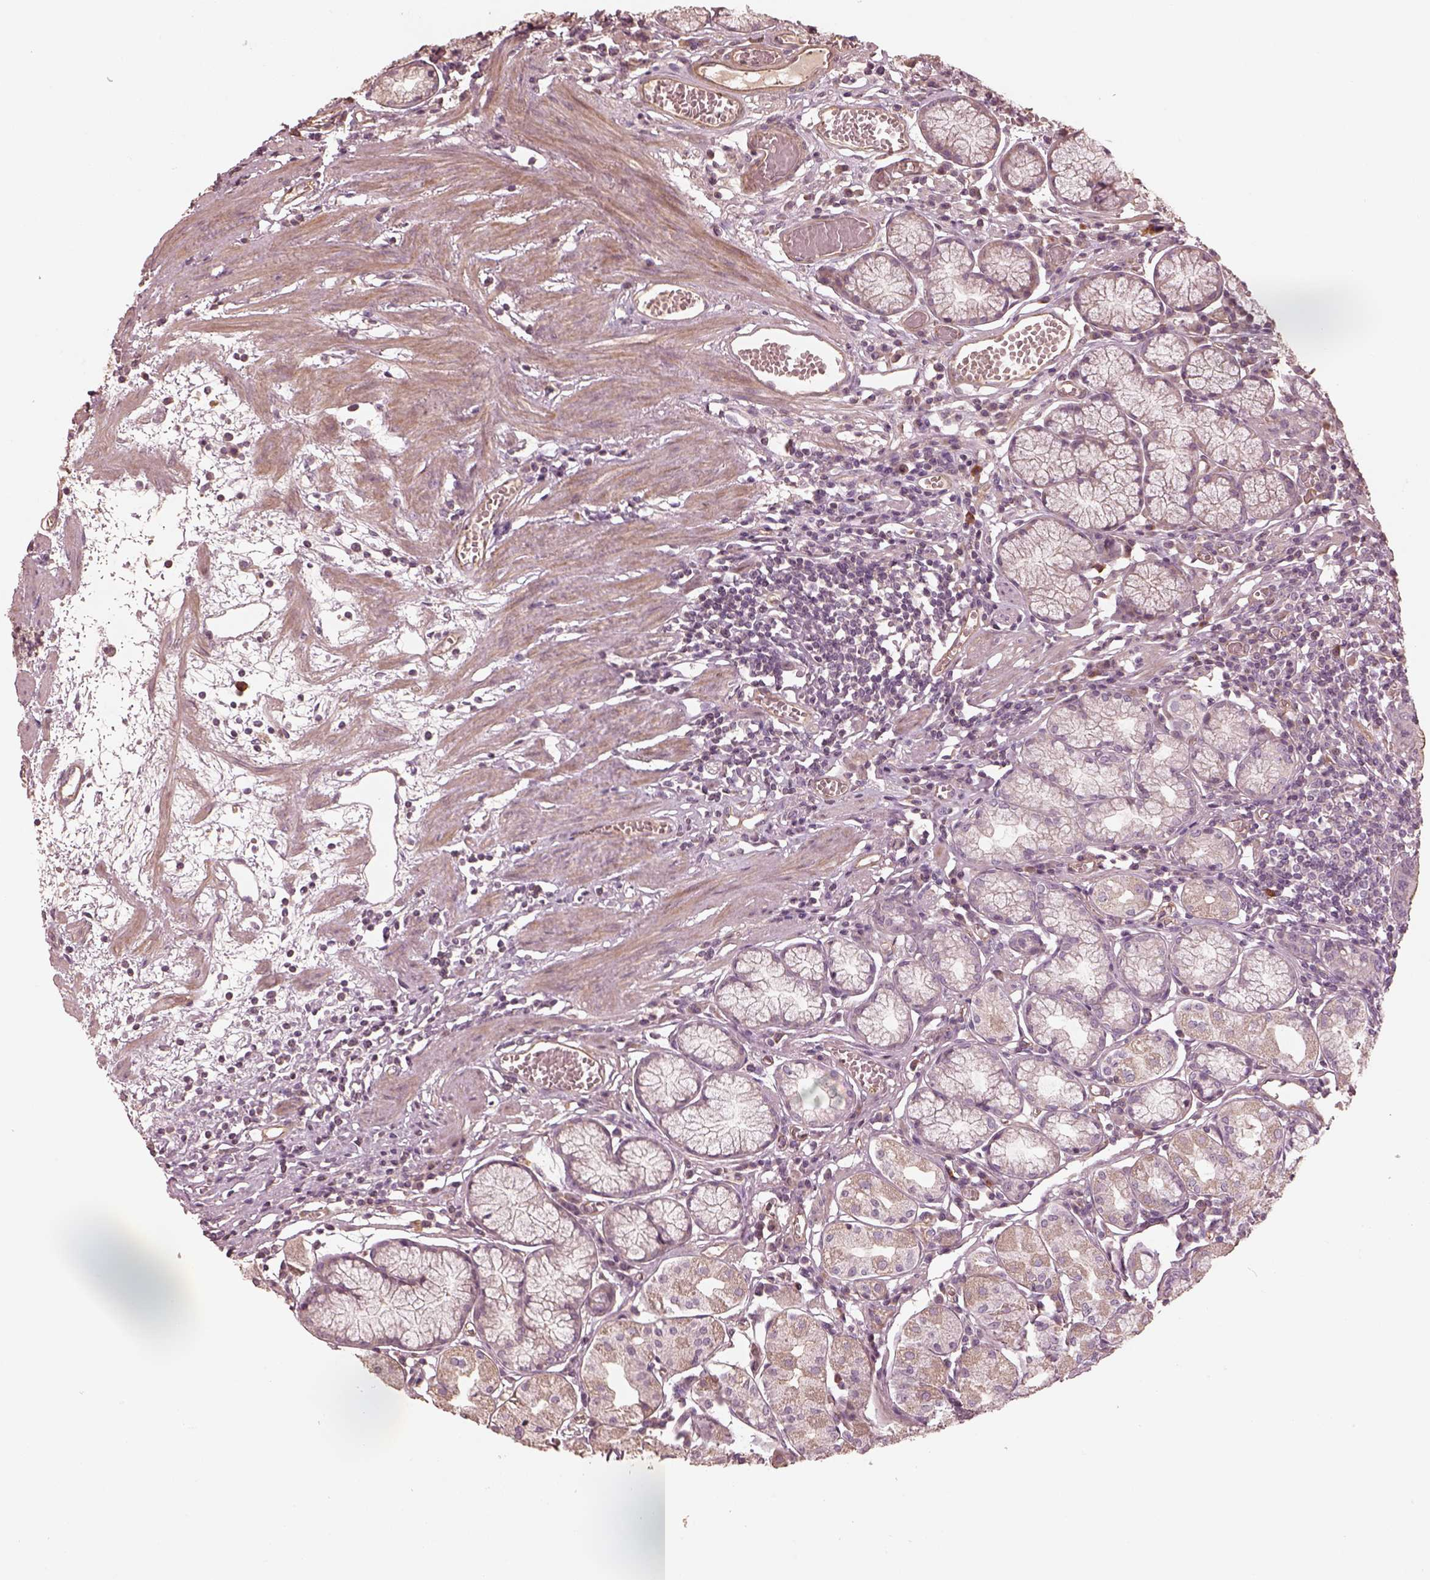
{"staining": {"intensity": "weak", "quantity": ">75%", "location": "cytoplasmic/membranous"}, "tissue": "stomach", "cell_type": "Glandular cells", "image_type": "normal", "snomed": [{"axis": "morphology", "description": "Normal tissue, NOS"}, {"axis": "topography", "description": "Stomach"}], "caption": "Unremarkable stomach shows weak cytoplasmic/membranous positivity in approximately >75% of glandular cells The staining was performed using DAB to visualize the protein expression in brown, while the nuclei were stained in blue with hematoxylin (Magnification: 20x)..", "gene": "OTOGL", "patient": {"sex": "male", "age": 55}}